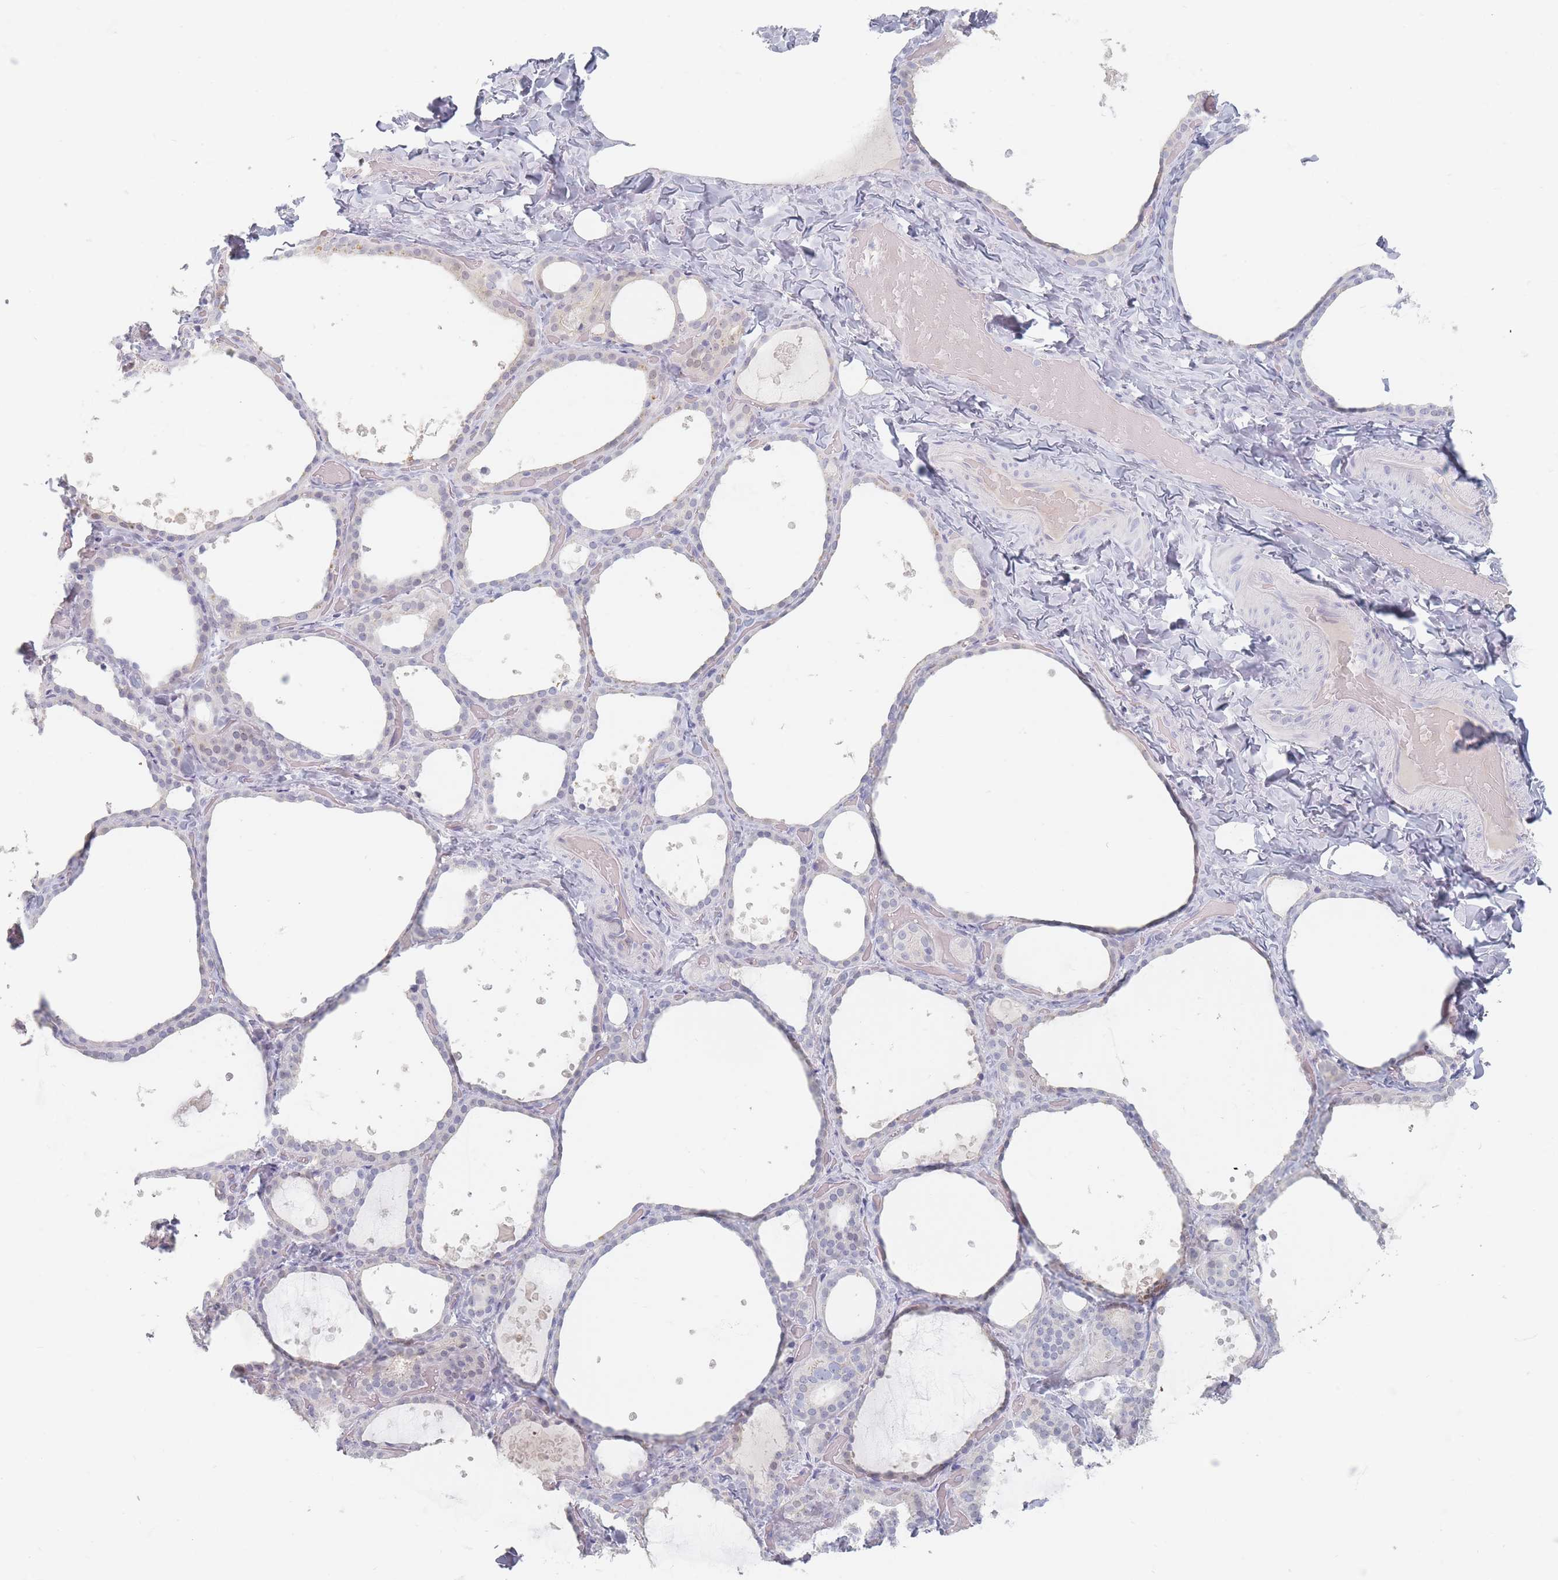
{"staining": {"intensity": "negative", "quantity": "none", "location": "none"}, "tissue": "thyroid gland", "cell_type": "Glandular cells", "image_type": "normal", "snomed": [{"axis": "morphology", "description": "Normal tissue, NOS"}, {"axis": "topography", "description": "Thyroid gland"}], "caption": "DAB (3,3'-diaminobenzidine) immunohistochemical staining of unremarkable human thyroid gland displays no significant expression in glandular cells.", "gene": "HELZ2", "patient": {"sex": "female", "age": 44}}